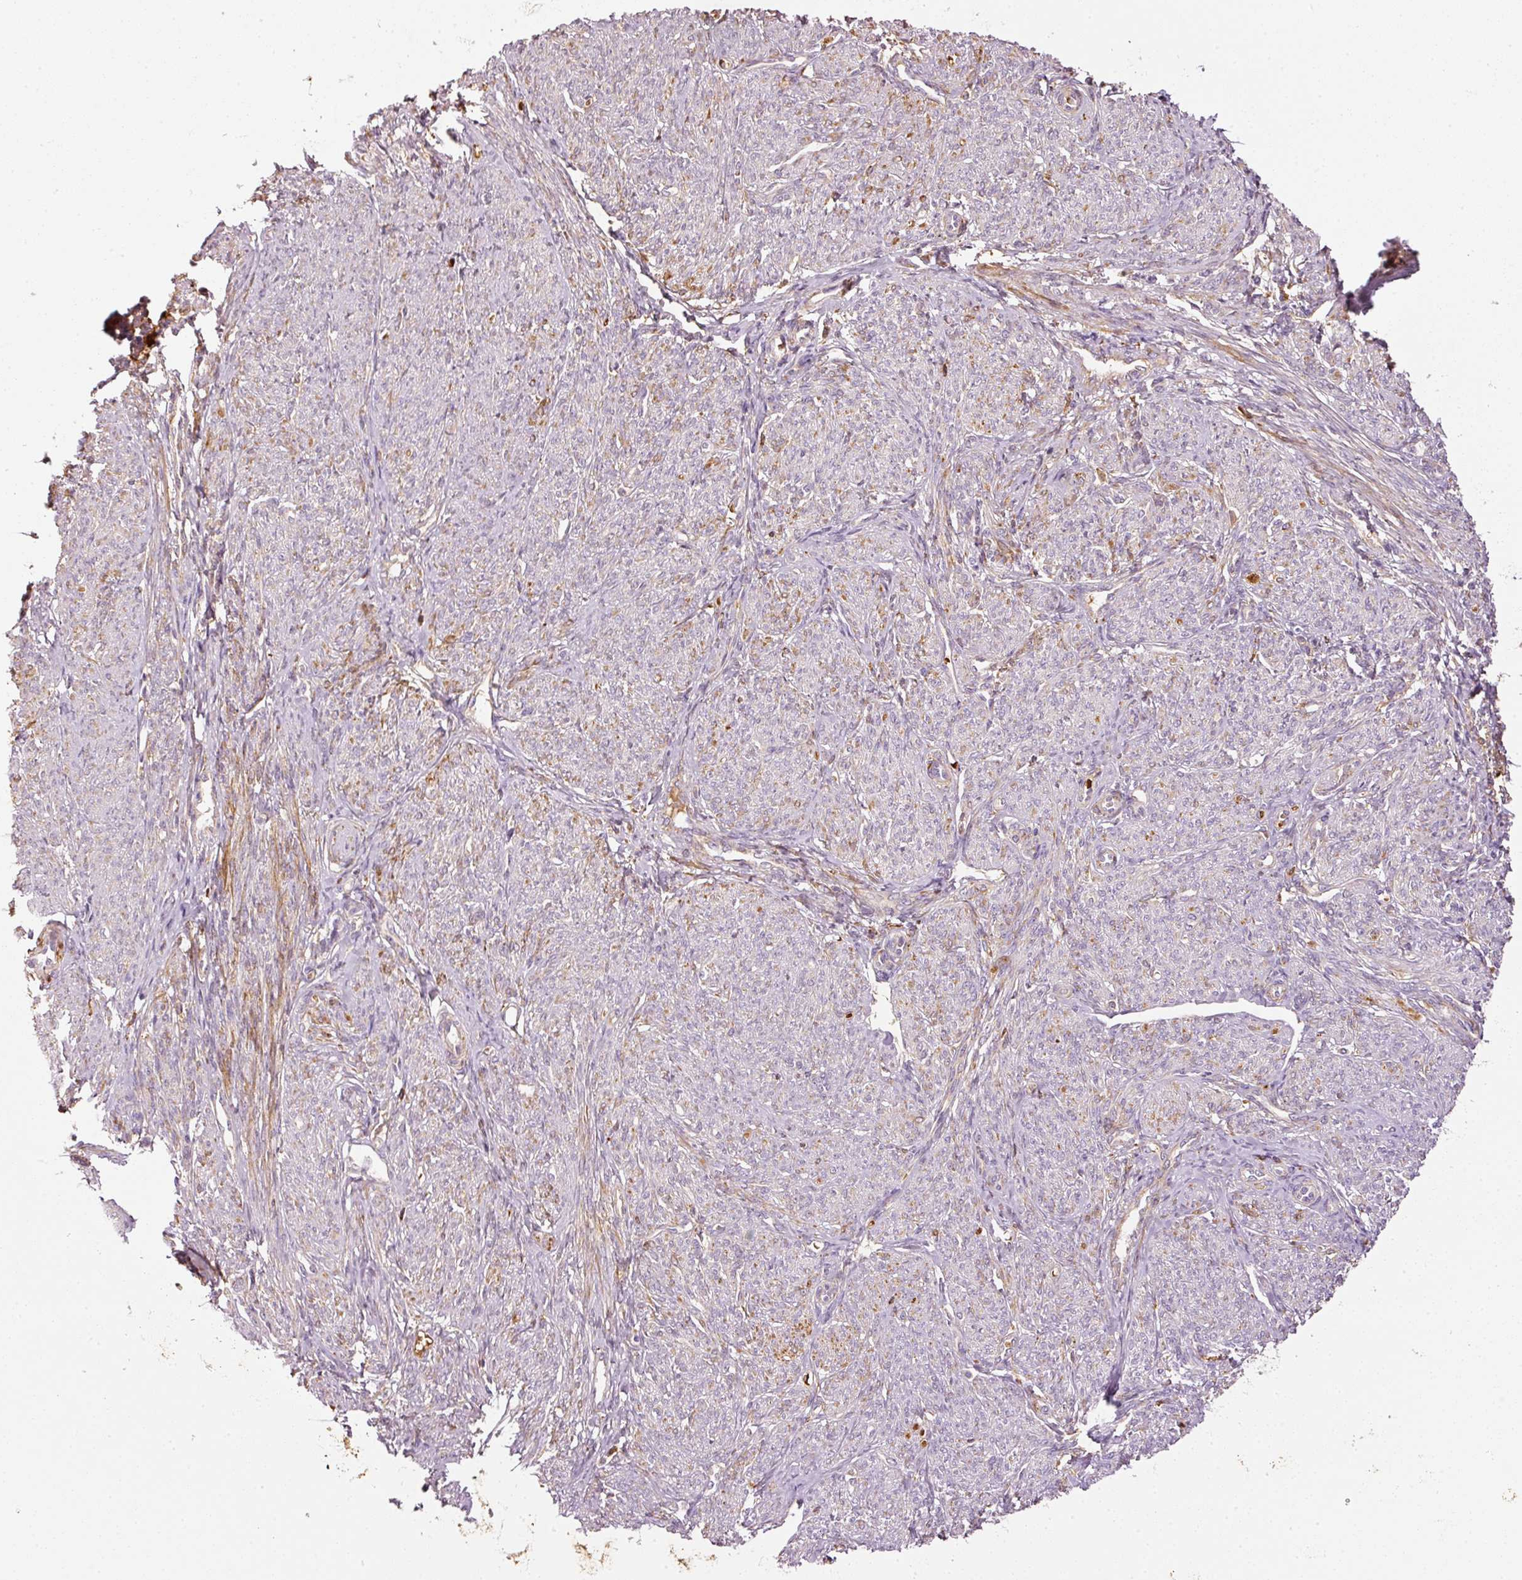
{"staining": {"intensity": "negative", "quantity": "none", "location": "none"}, "tissue": "smooth muscle", "cell_type": "Smooth muscle cells", "image_type": "normal", "snomed": [{"axis": "morphology", "description": "Normal tissue, NOS"}, {"axis": "topography", "description": "Smooth muscle"}], "caption": "DAB immunohistochemical staining of normal smooth muscle shows no significant positivity in smooth muscle cells.", "gene": "SERPING1", "patient": {"sex": "female", "age": 65}}